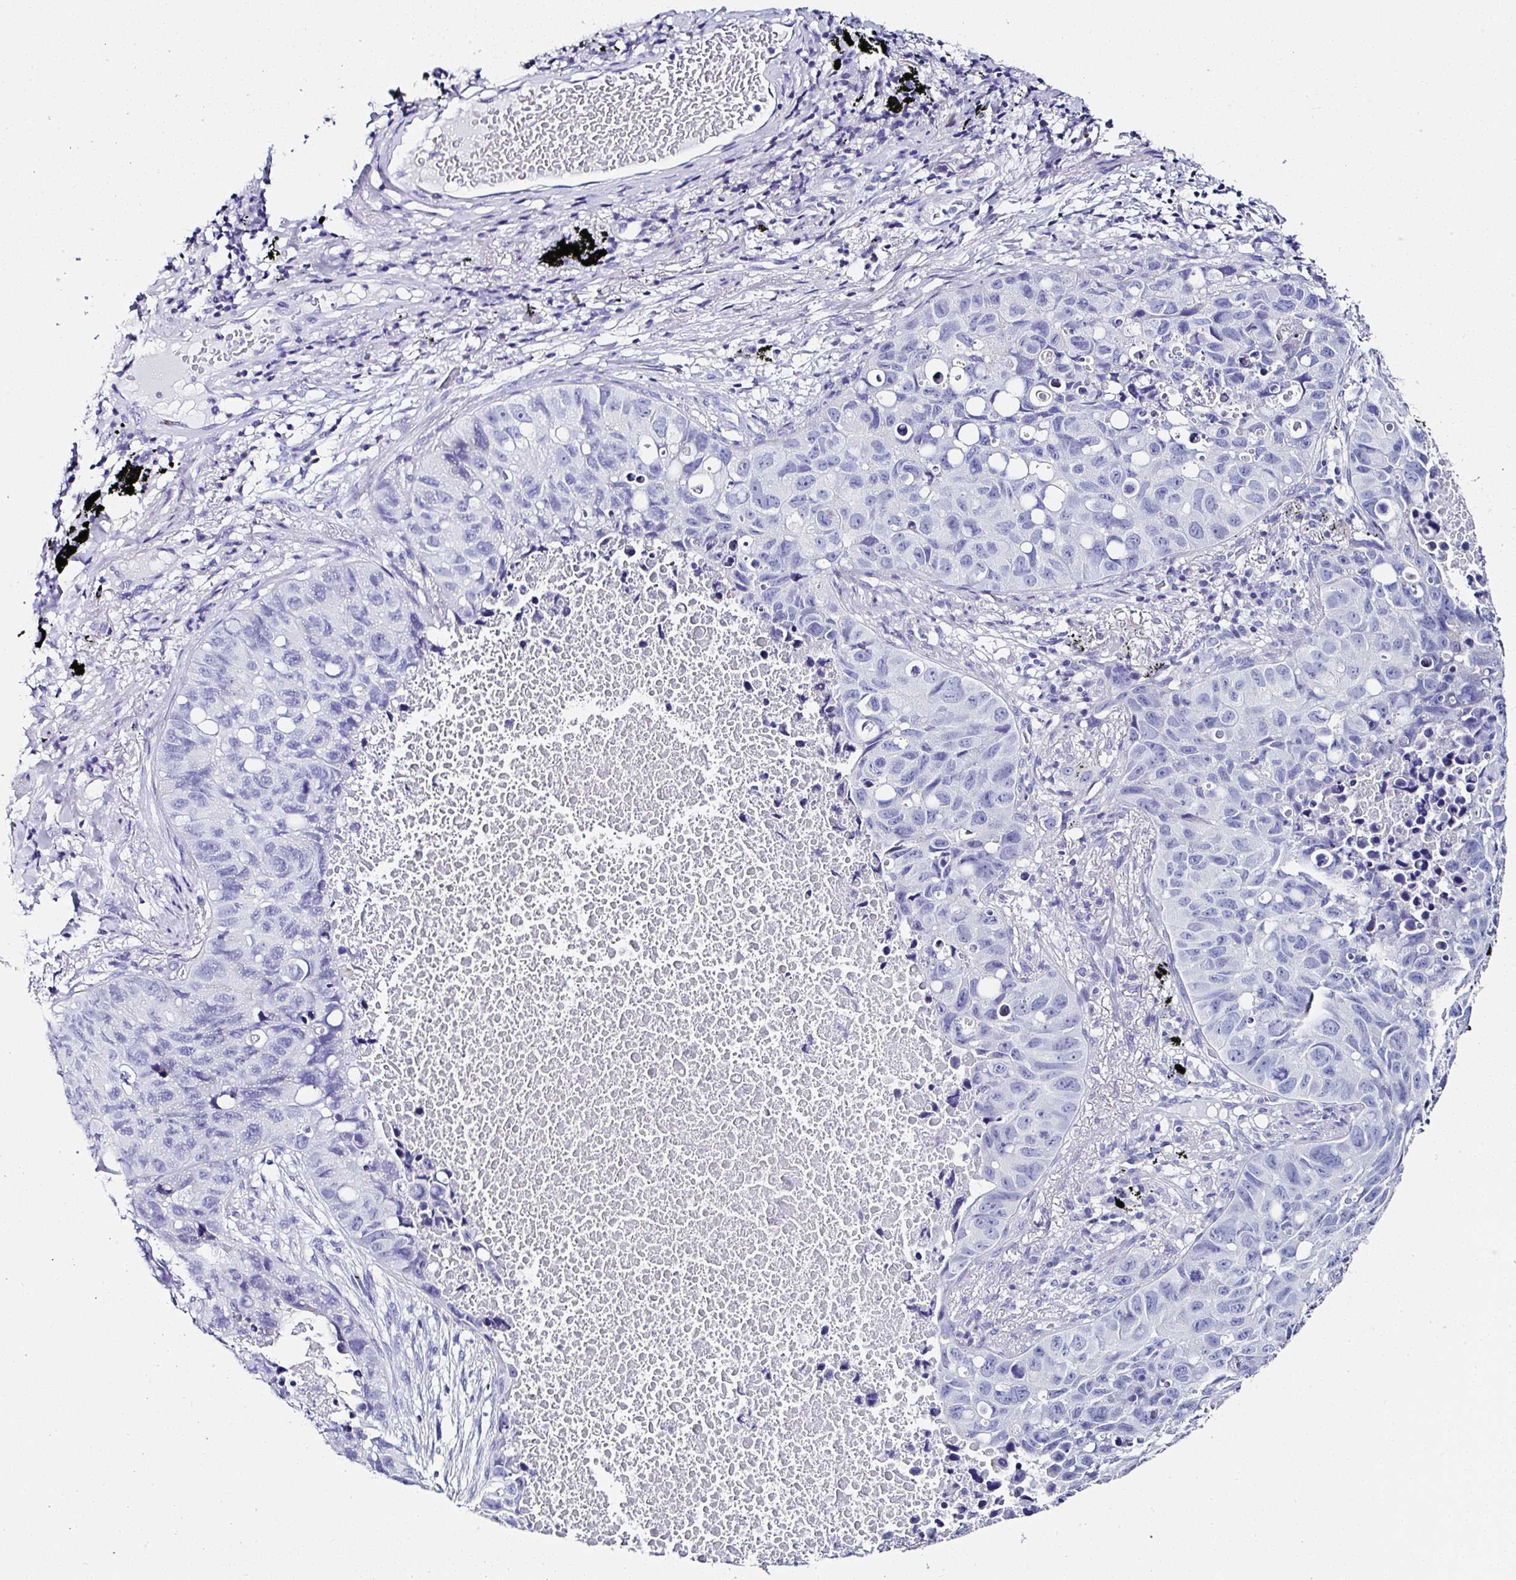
{"staining": {"intensity": "negative", "quantity": "none", "location": "none"}, "tissue": "lung cancer", "cell_type": "Tumor cells", "image_type": "cancer", "snomed": [{"axis": "morphology", "description": "Squamous cell carcinoma, NOS"}, {"axis": "topography", "description": "Lung"}], "caption": "Photomicrograph shows no protein expression in tumor cells of lung squamous cell carcinoma tissue. Brightfield microscopy of IHC stained with DAB (3,3'-diaminobenzidine) (brown) and hematoxylin (blue), captured at high magnification.", "gene": "UGT3A1", "patient": {"sex": "male", "age": 60}}